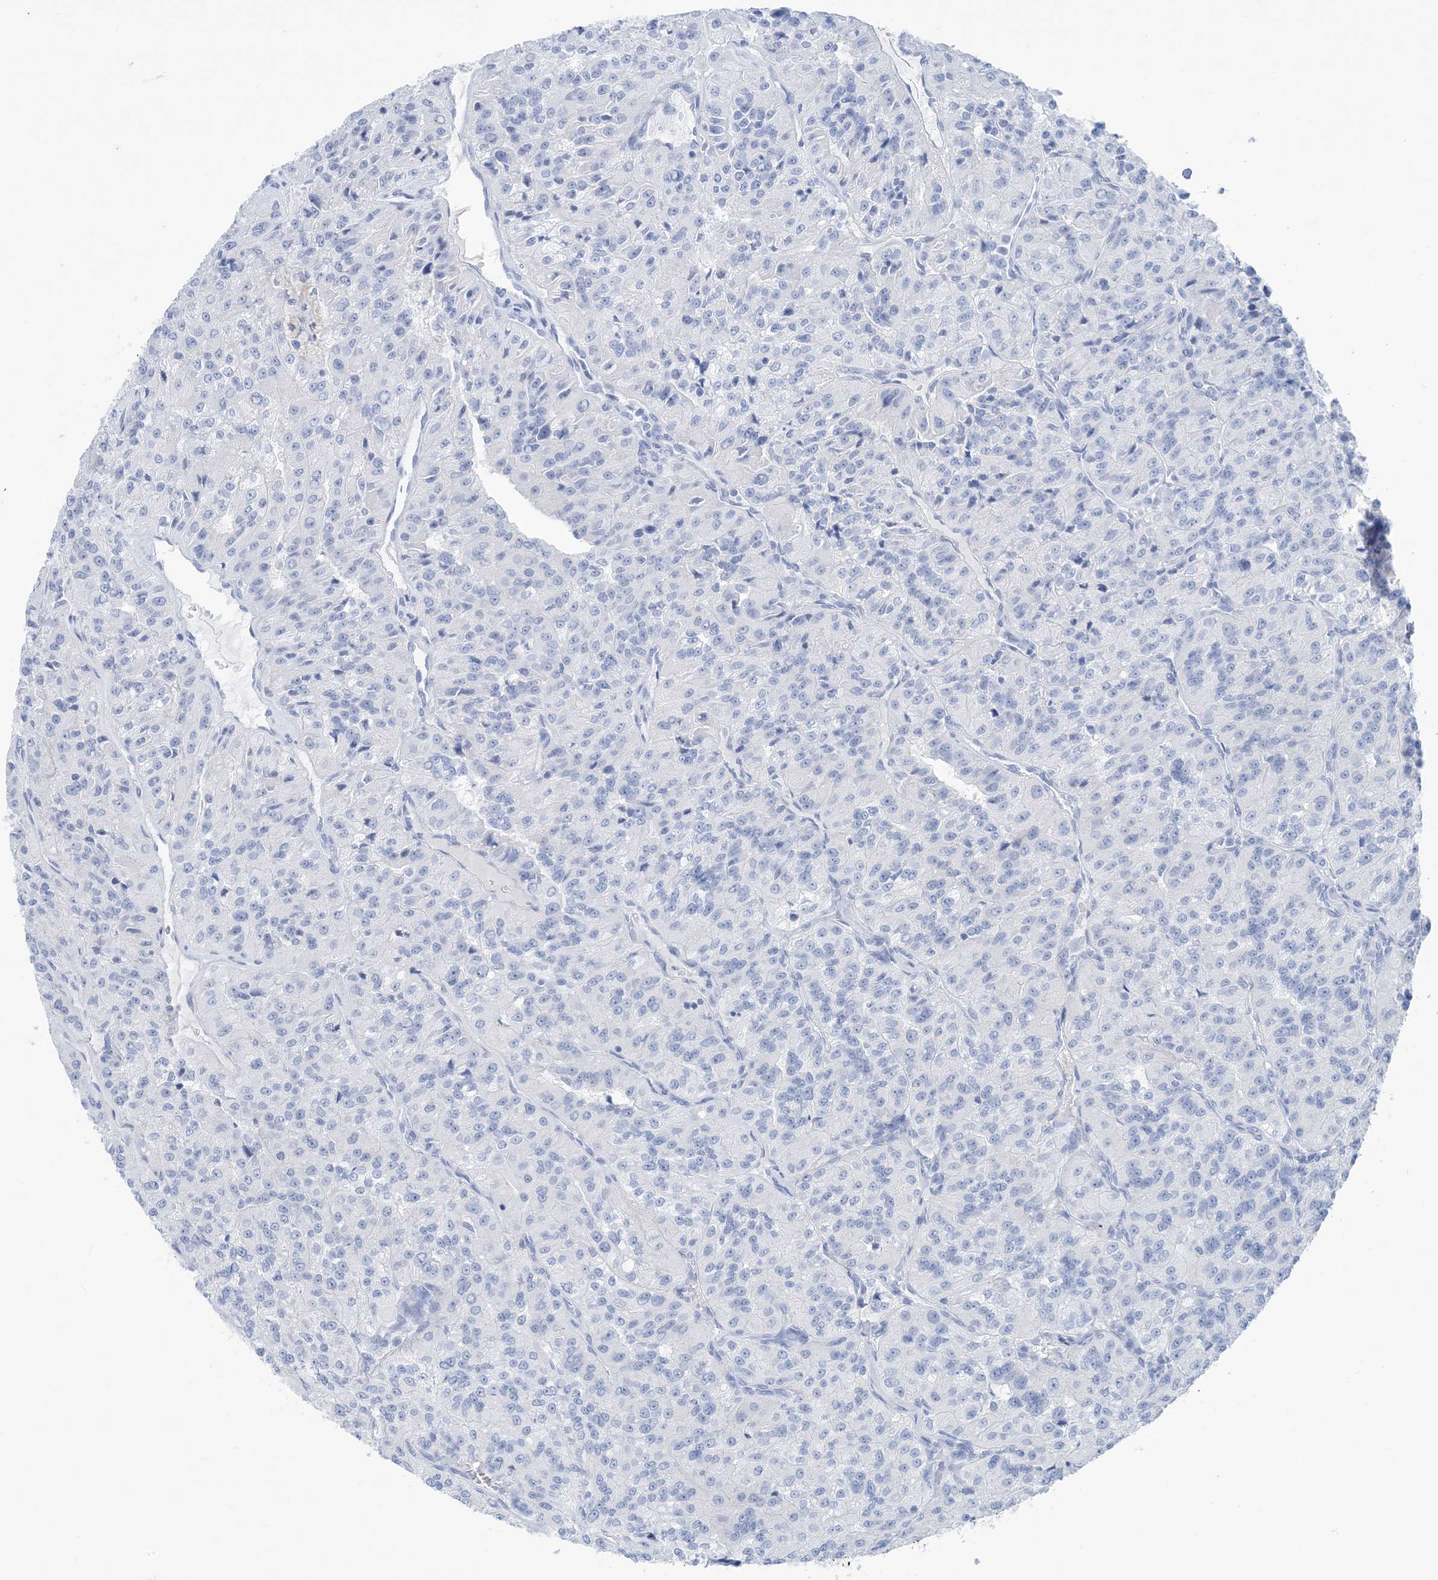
{"staining": {"intensity": "negative", "quantity": "none", "location": "none"}, "tissue": "renal cancer", "cell_type": "Tumor cells", "image_type": "cancer", "snomed": [{"axis": "morphology", "description": "Adenocarcinoma, NOS"}, {"axis": "topography", "description": "Kidney"}], "caption": "A histopathology image of adenocarcinoma (renal) stained for a protein displays no brown staining in tumor cells. (Immunohistochemistry, brightfield microscopy, high magnification).", "gene": "SH3YL1", "patient": {"sex": "female", "age": 63}}